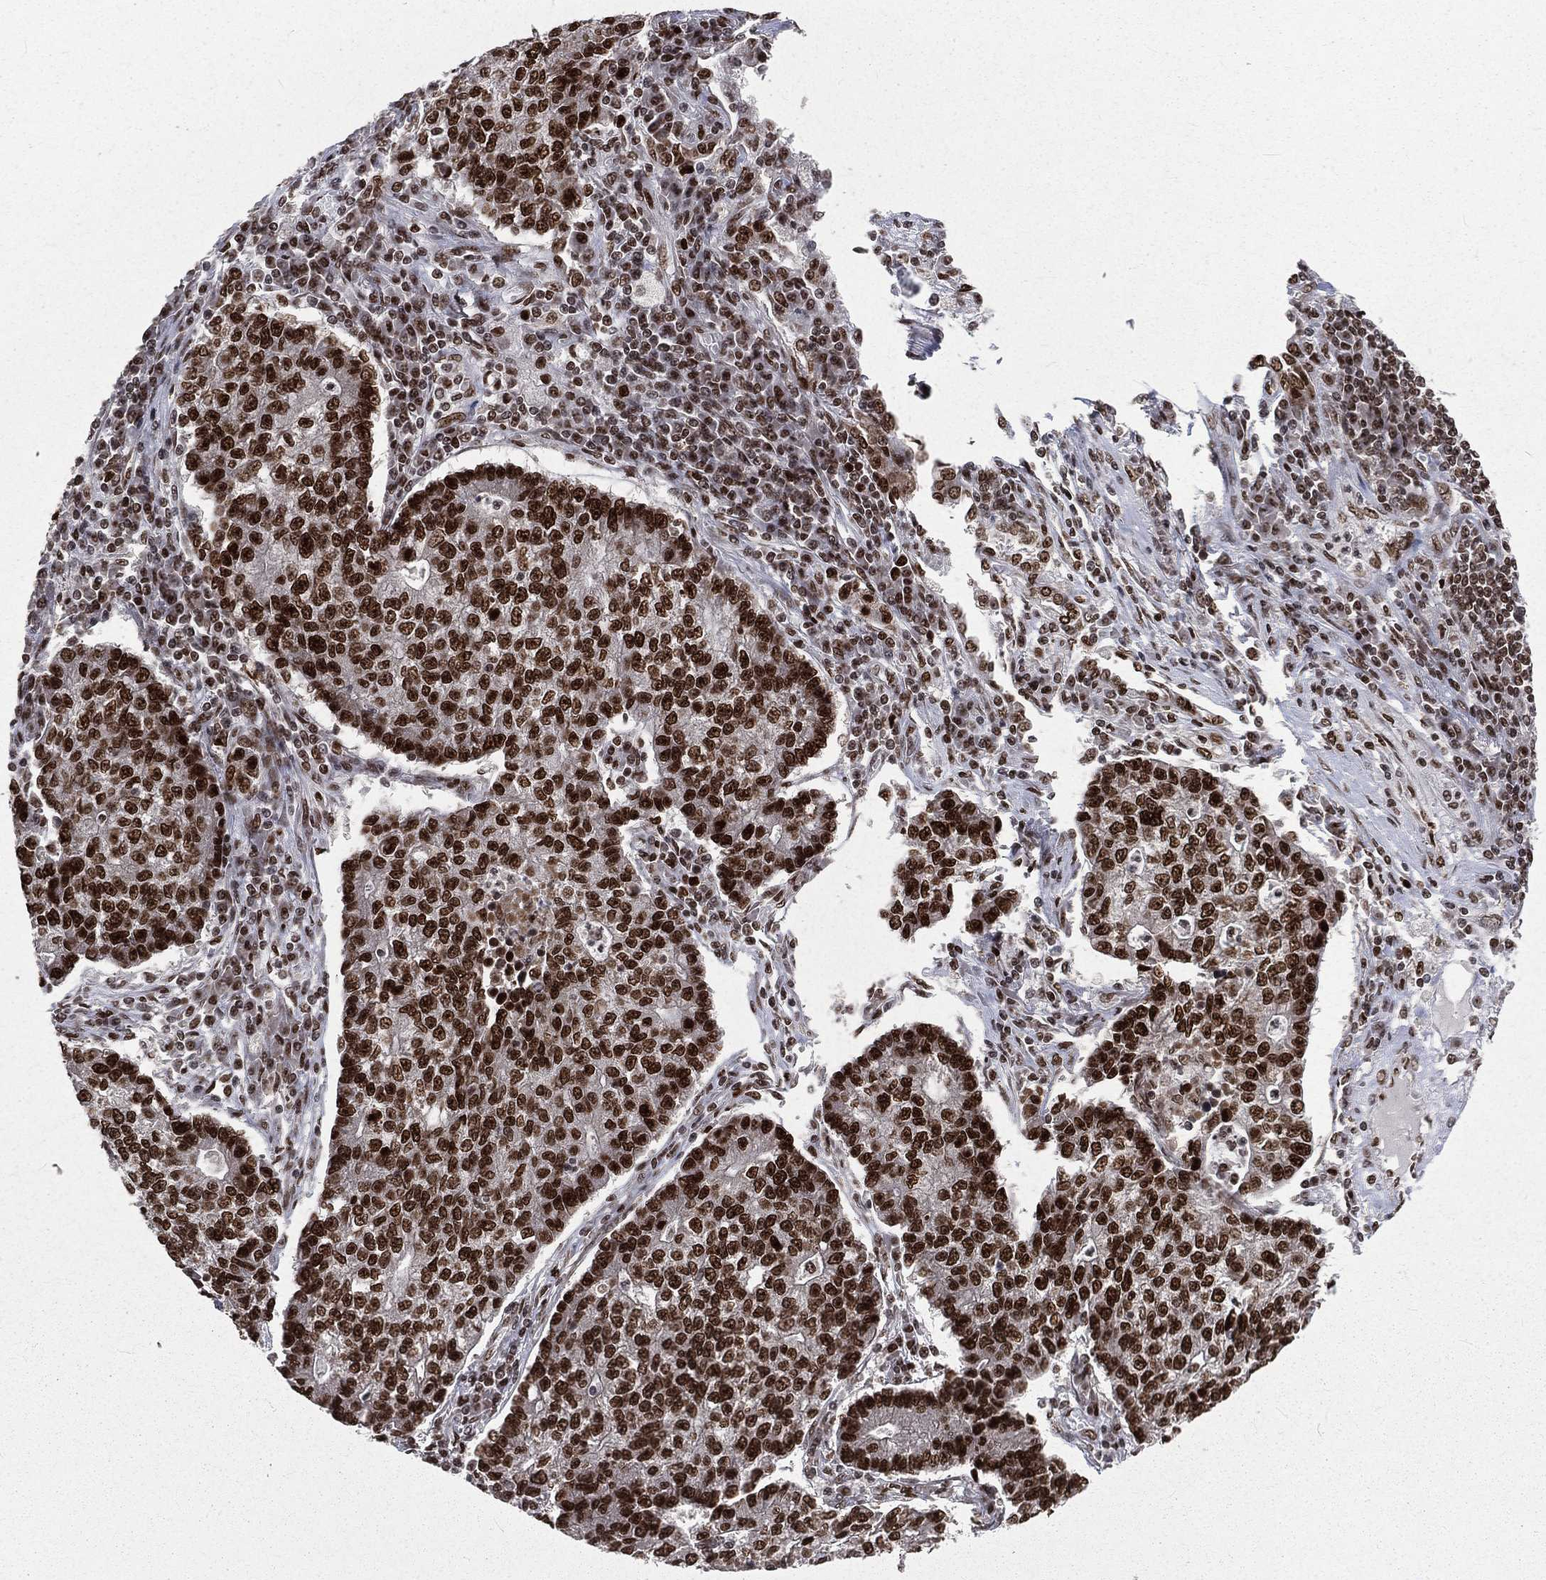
{"staining": {"intensity": "strong", "quantity": ">75%", "location": "nuclear"}, "tissue": "lung cancer", "cell_type": "Tumor cells", "image_type": "cancer", "snomed": [{"axis": "morphology", "description": "Adenocarcinoma, NOS"}, {"axis": "topography", "description": "Lung"}], "caption": "This image exhibits immunohistochemistry staining of lung cancer, with high strong nuclear expression in about >75% of tumor cells.", "gene": "POLB", "patient": {"sex": "male", "age": 57}}